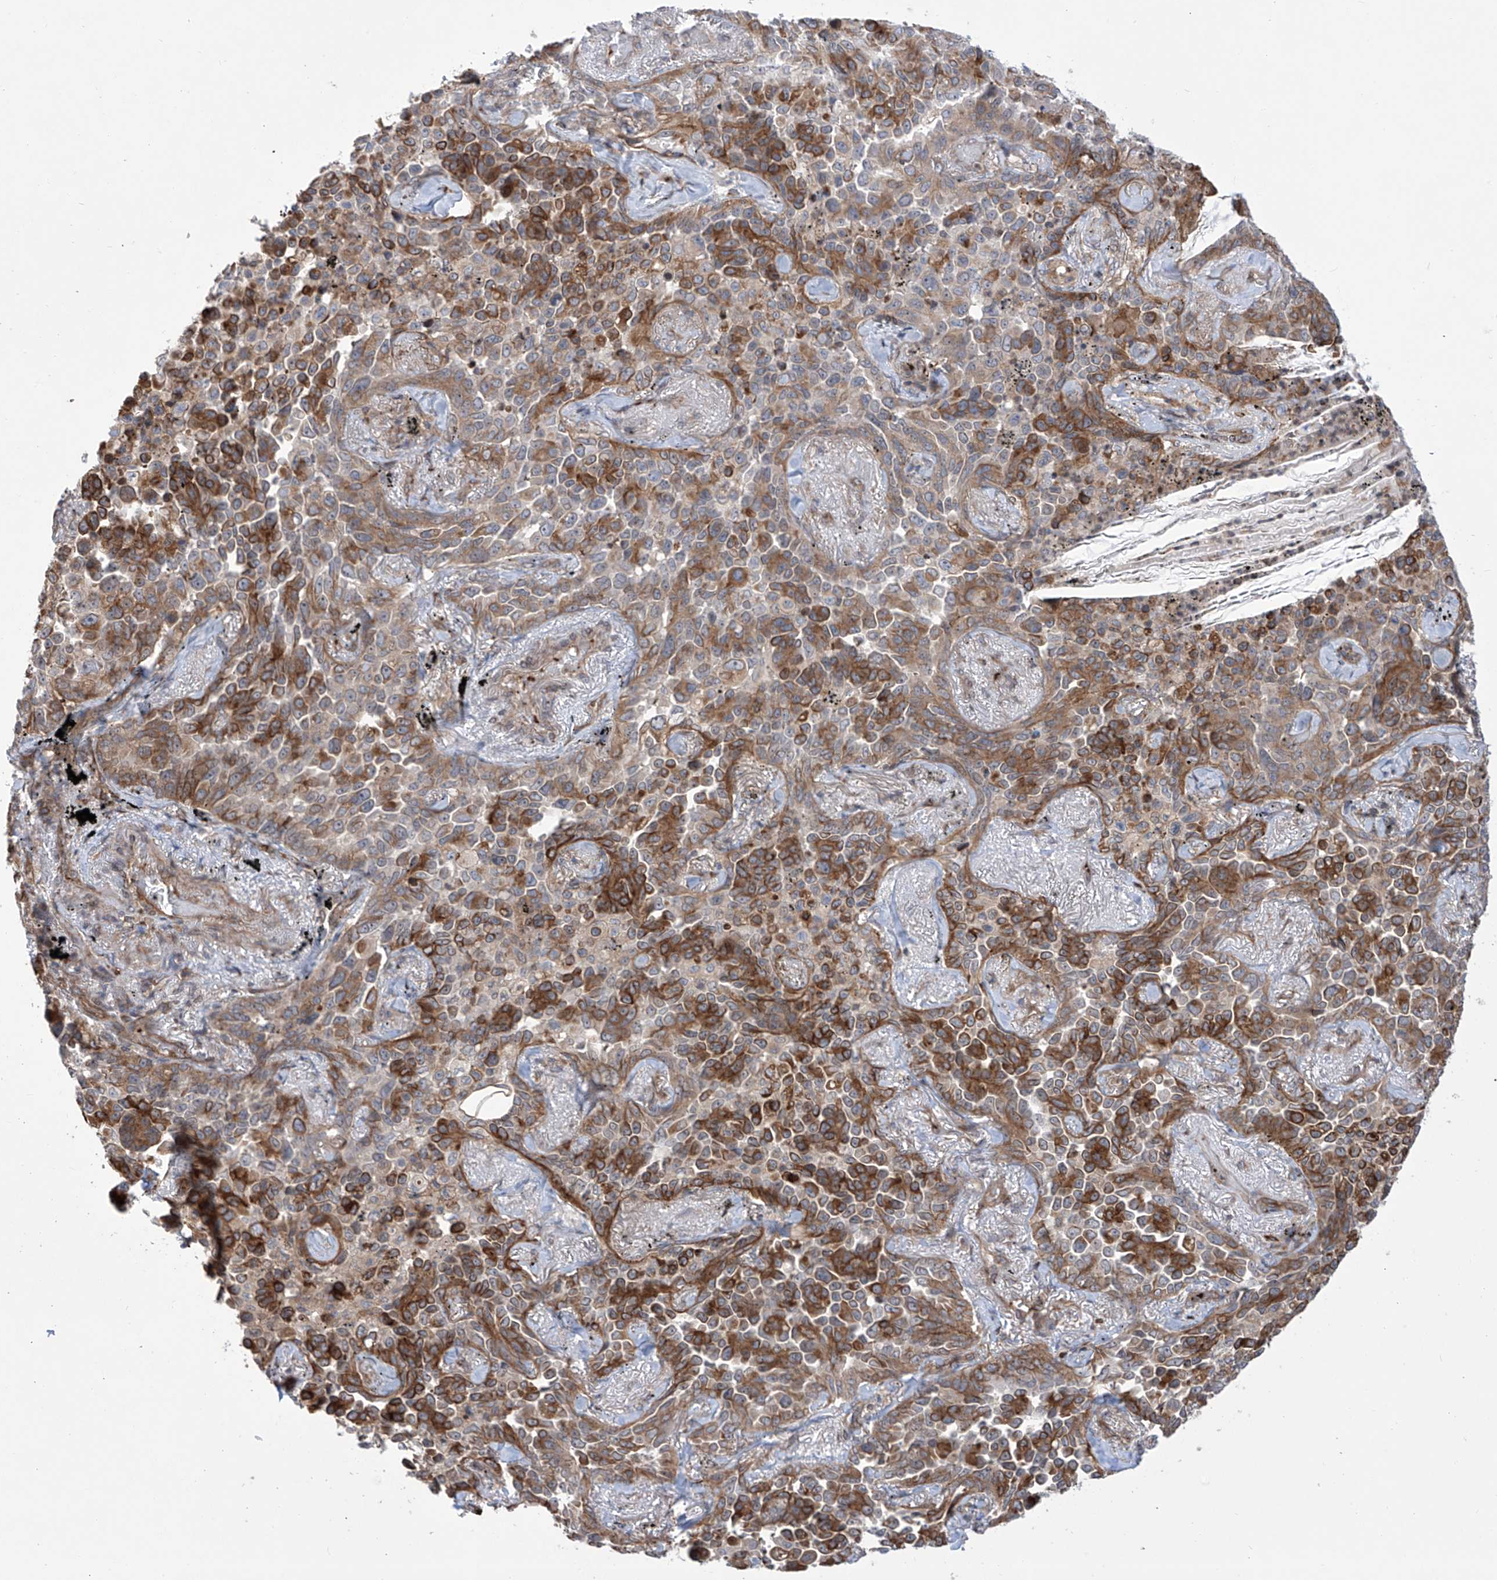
{"staining": {"intensity": "strong", "quantity": "25%-75%", "location": "cytoplasmic/membranous"}, "tissue": "lung cancer", "cell_type": "Tumor cells", "image_type": "cancer", "snomed": [{"axis": "morphology", "description": "Adenocarcinoma, NOS"}, {"axis": "topography", "description": "Lung"}], "caption": "Protein expression by immunohistochemistry (IHC) shows strong cytoplasmic/membranous positivity in approximately 25%-75% of tumor cells in lung cancer (adenocarcinoma). The staining is performed using DAB brown chromogen to label protein expression. The nuclei are counter-stained blue using hematoxylin.", "gene": "APAF1", "patient": {"sex": "female", "age": 67}}